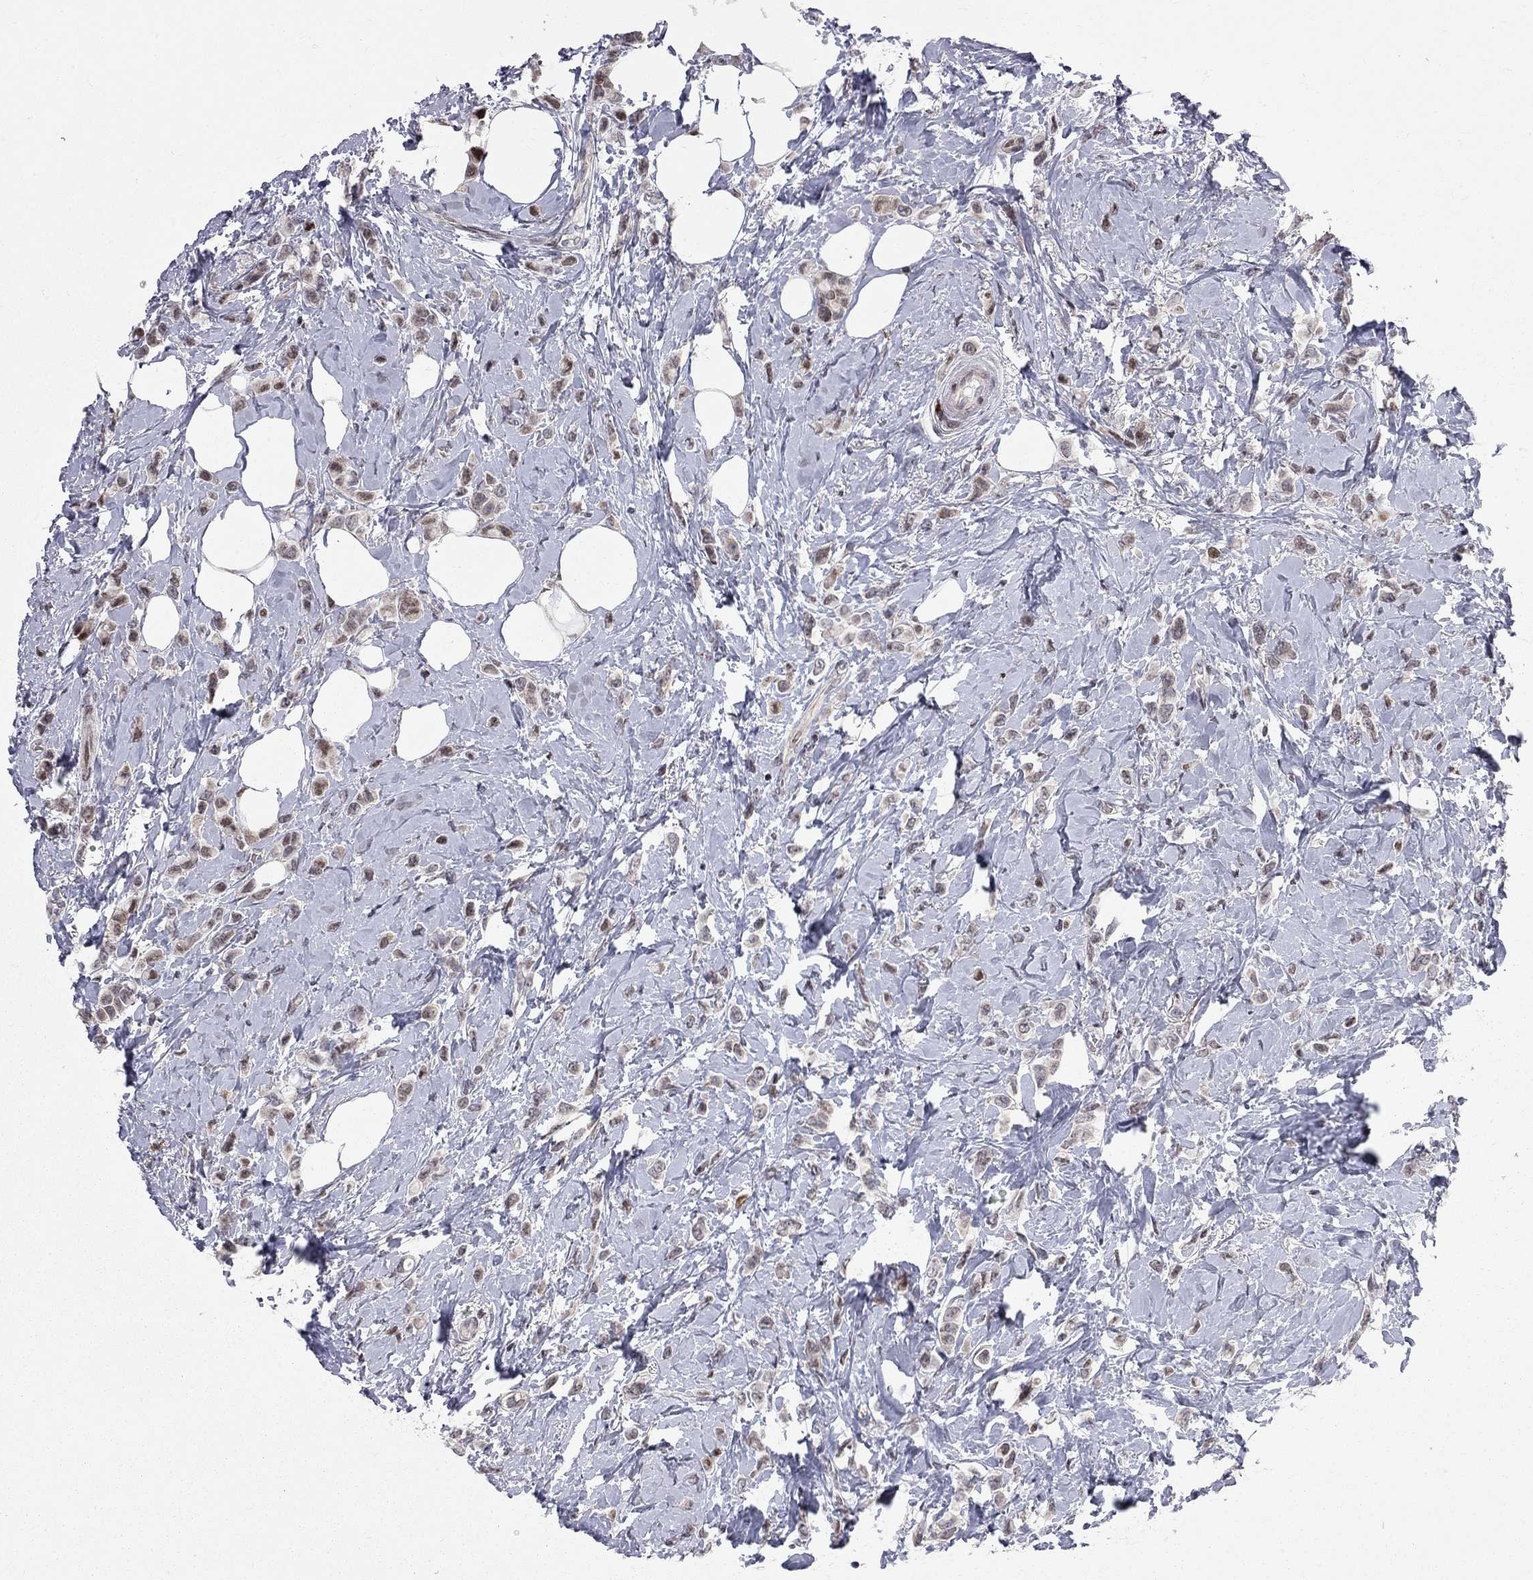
{"staining": {"intensity": "weak", "quantity": "25%-75%", "location": "nuclear"}, "tissue": "breast cancer", "cell_type": "Tumor cells", "image_type": "cancer", "snomed": [{"axis": "morphology", "description": "Lobular carcinoma"}, {"axis": "topography", "description": "Breast"}], "caption": "Immunohistochemistry (IHC) micrograph of breast cancer (lobular carcinoma) stained for a protein (brown), which demonstrates low levels of weak nuclear staining in about 25%-75% of tumor cells.", "gene": "HDAC3", "patient": {"sex": "female", "age": 66}}